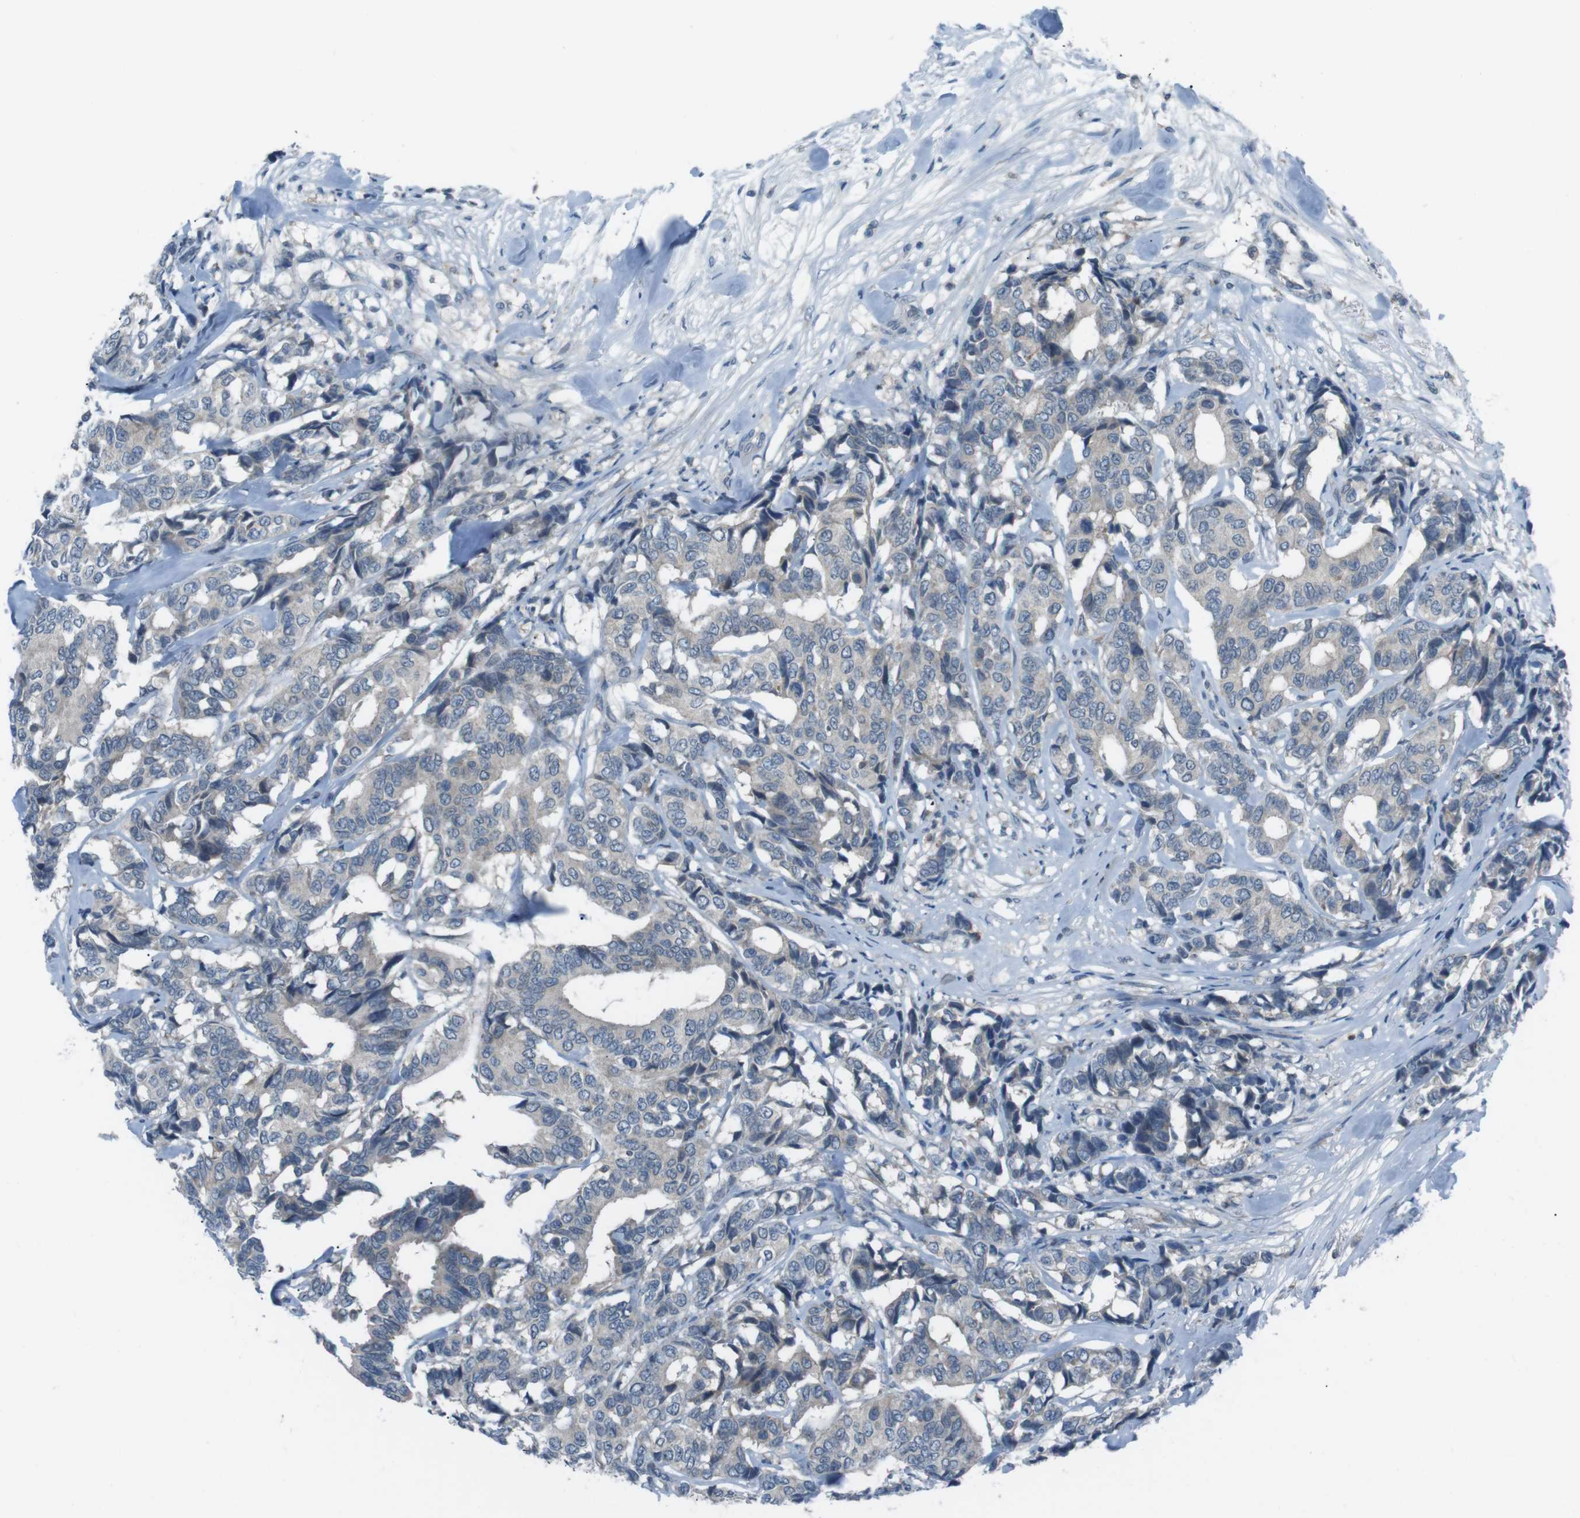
{"staining": {"intensity": "weak", "quantity": "<25%", "location": "cytoplasmic/membranous"}, "tissue": "breast cancer", "cell_type": "Tumor cells", "image_type": "cancer", "snomed": [{"axis": "morphology", "description": "Duct carcinoma"}, {"axis": "topography", "description": "Breast"}], "caption": "DAB (3,3'-diaminobenzidine) immunohistochemical staining of human breast infiltrating ductal carcinoma shows no significant staining in tumor cells.", "gene": "FCRLA", "patient": {"sex": "female", "age": 87}}